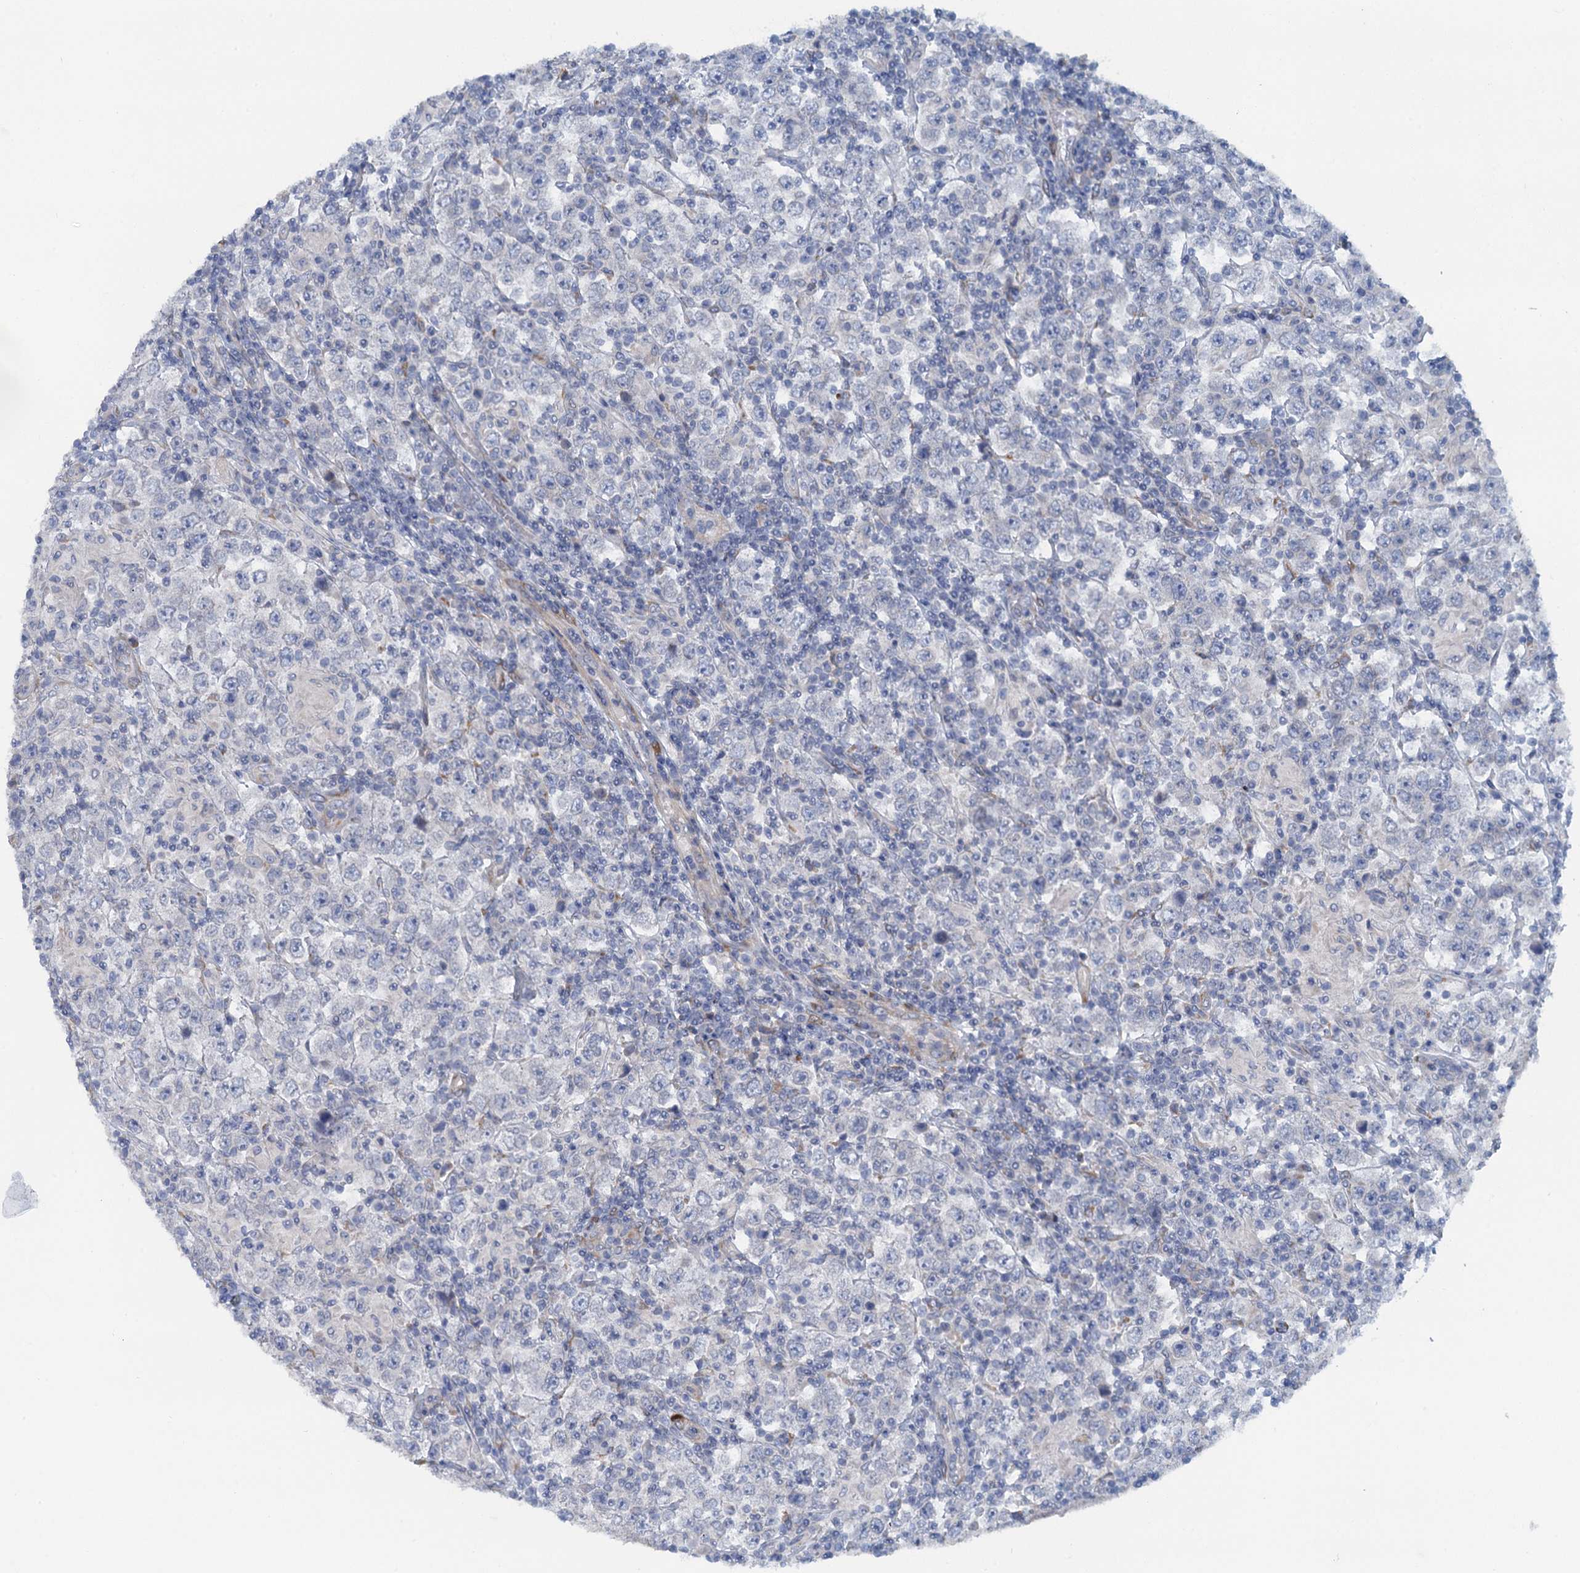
{"staining": {"intensity": "negative", "quantity": "none", "location": "none"}, "tissue": "testis cancer", "cell_type": "Tumor cells", "image_type": "cancer", "snomed": [{"axis": "morphology", "description": "Normal tissue, NOS"}, {"axis": "morphology", "description": "Urothelial carcinoma, High grade"}, {"axis": "morphology", "description": "Seminoma, NOS"}, {"axis": "morphology", "description": "Carcinoma, Embryonal, NOS"}, {"axis": "topography", "description": "Urinary bladder"}, {"axis": "topography", "description": "Testis"}], "caption": "There is no significant positivity in tumor cells of embryonal carcinoma (testis).", "gene": "POGLUT3", "patient": {"sex": "male", "age": 41}}